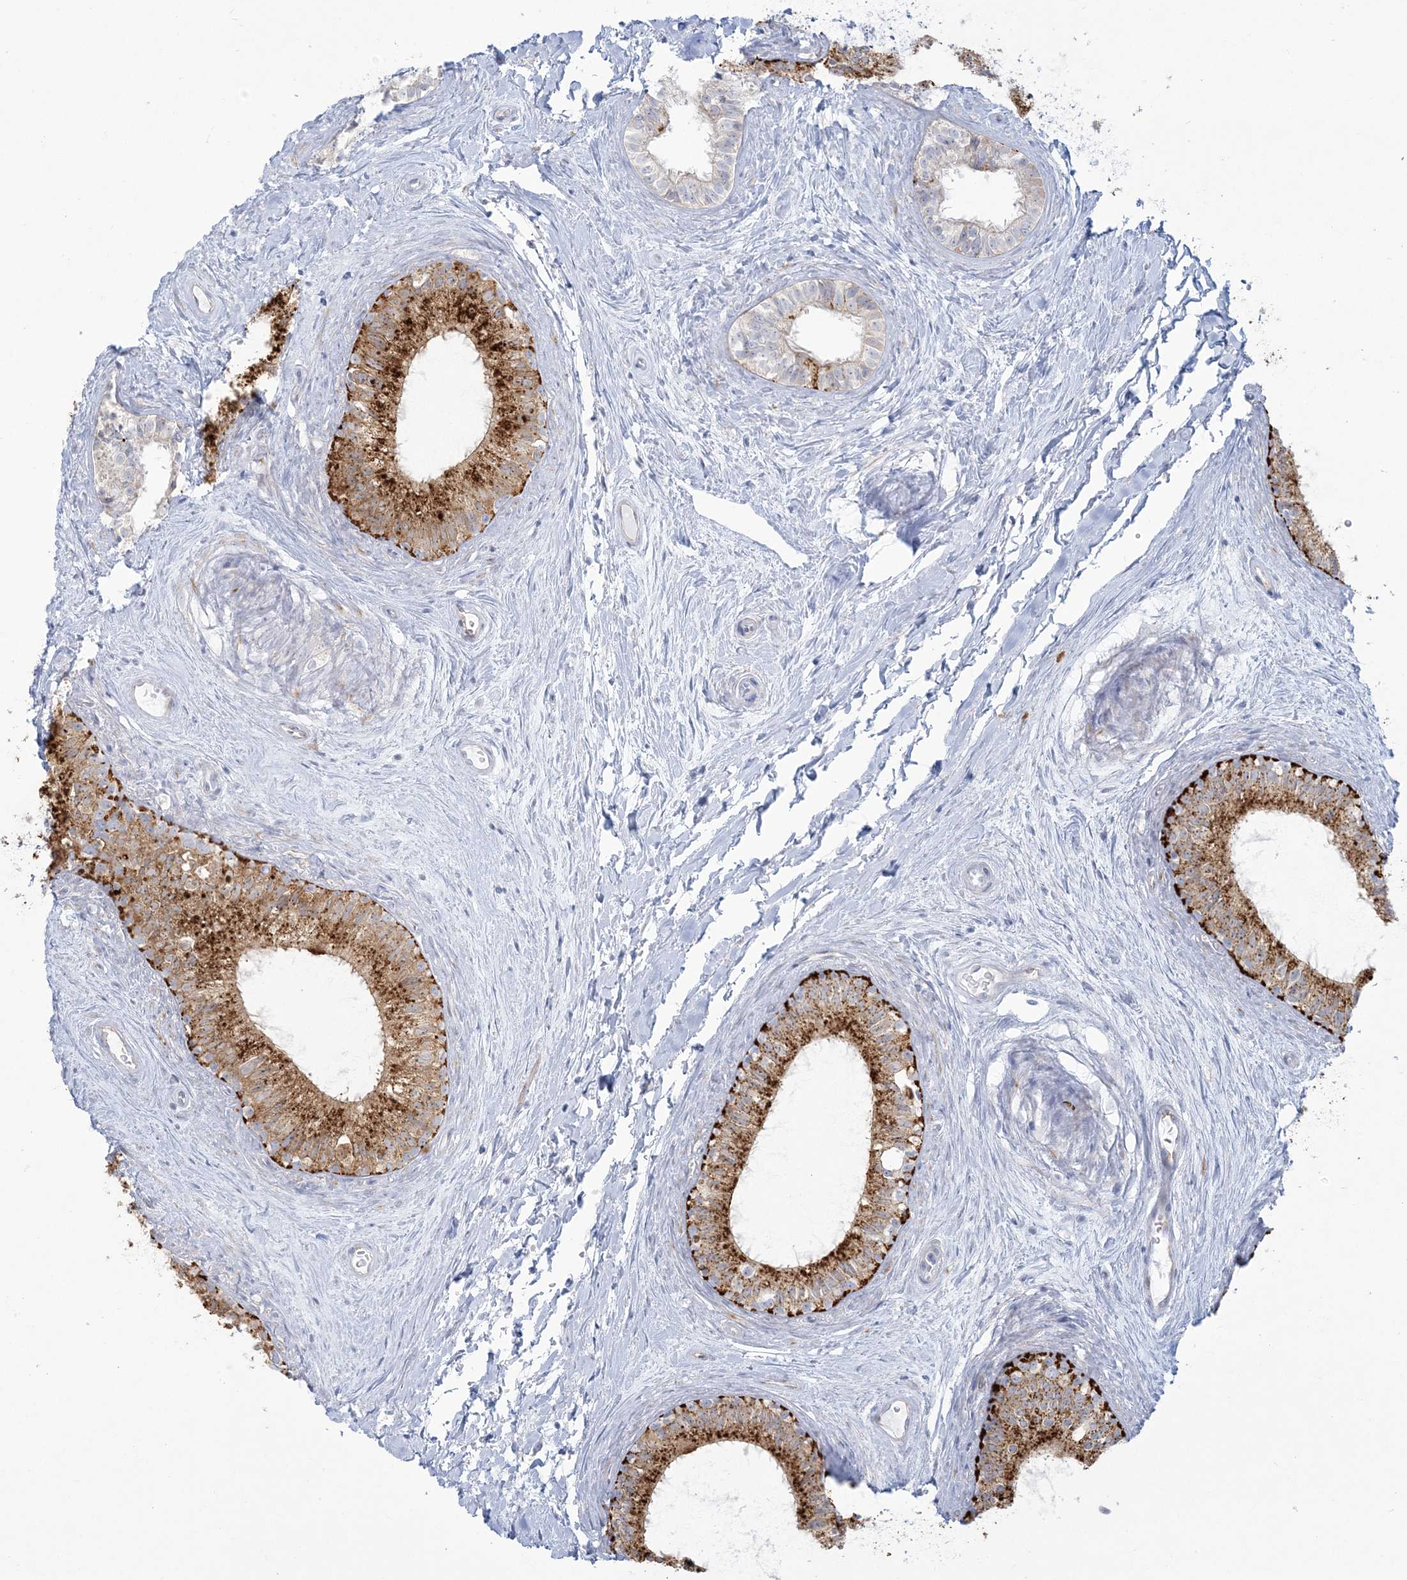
{"staining": {"intensity": "strong", "quantity": ">75%", "location": "cytoplasmic/membranous"}, "tissue": "epididymis", "cell_type": "Glandular cells", "image_type": "normal", "snomed": [{"axis": "morphology", "description": "Normal tissue, NOS"}, {"axis": "topography", "description": "Epididymis"}], "caption": "Strong cytoplasmic/membranous positivity is seen in approximately >75% of glandular cells in normal epididymis.", "gene": "ENSG00000288637", "patient": {"sex": "male", "age": 71}}